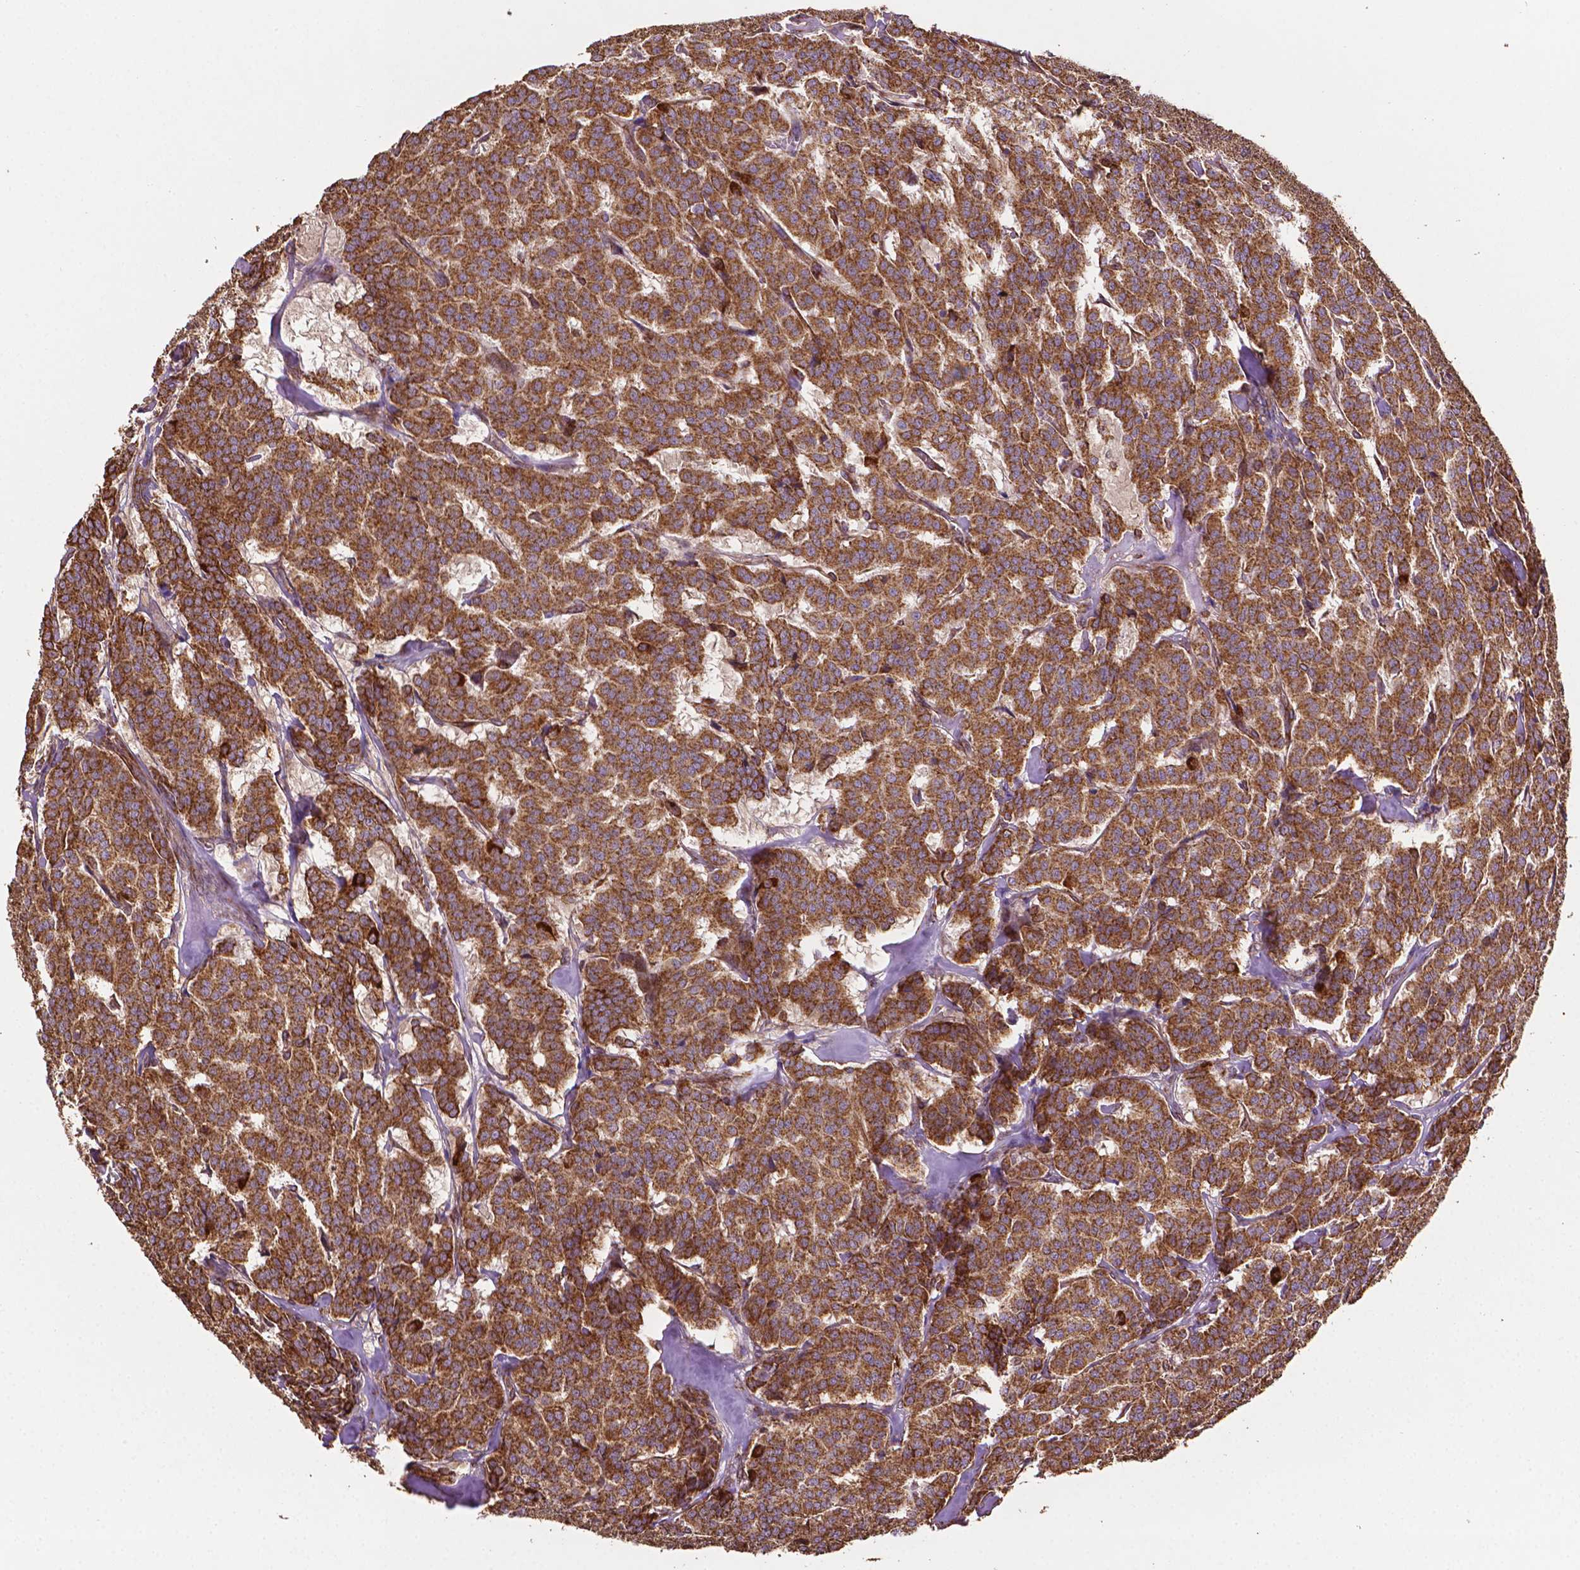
{"staining": {"intensity": "moderate", "quantity": ">75%", "location": "cytoplasmic/membranous"}, "tissue": "carcinoid", "cell_type": "Tumor cells", "image_type": "cancer", "snomed": [{"axis": "morphology", "description": "Normal tissue, NOS"}, {"axis": "morphology", "description": "Carcinoid, malignant, NOS"}, {"axis": "topography", "description": "Lung"}], "caption": "Immunohistochemistry (DAB (3,3'-diaminobenzidine)) staining of human carcinoid shows moderate cytoplasmic/membranous protein staining in approximately >75% of tumor cells. (DAB (3,3'-diaminobenzidine) IHC, brown staining for protein, blue staining for nuclei).", "gene": "LRR1", "patient": {"sex": "female", "age": 46}}